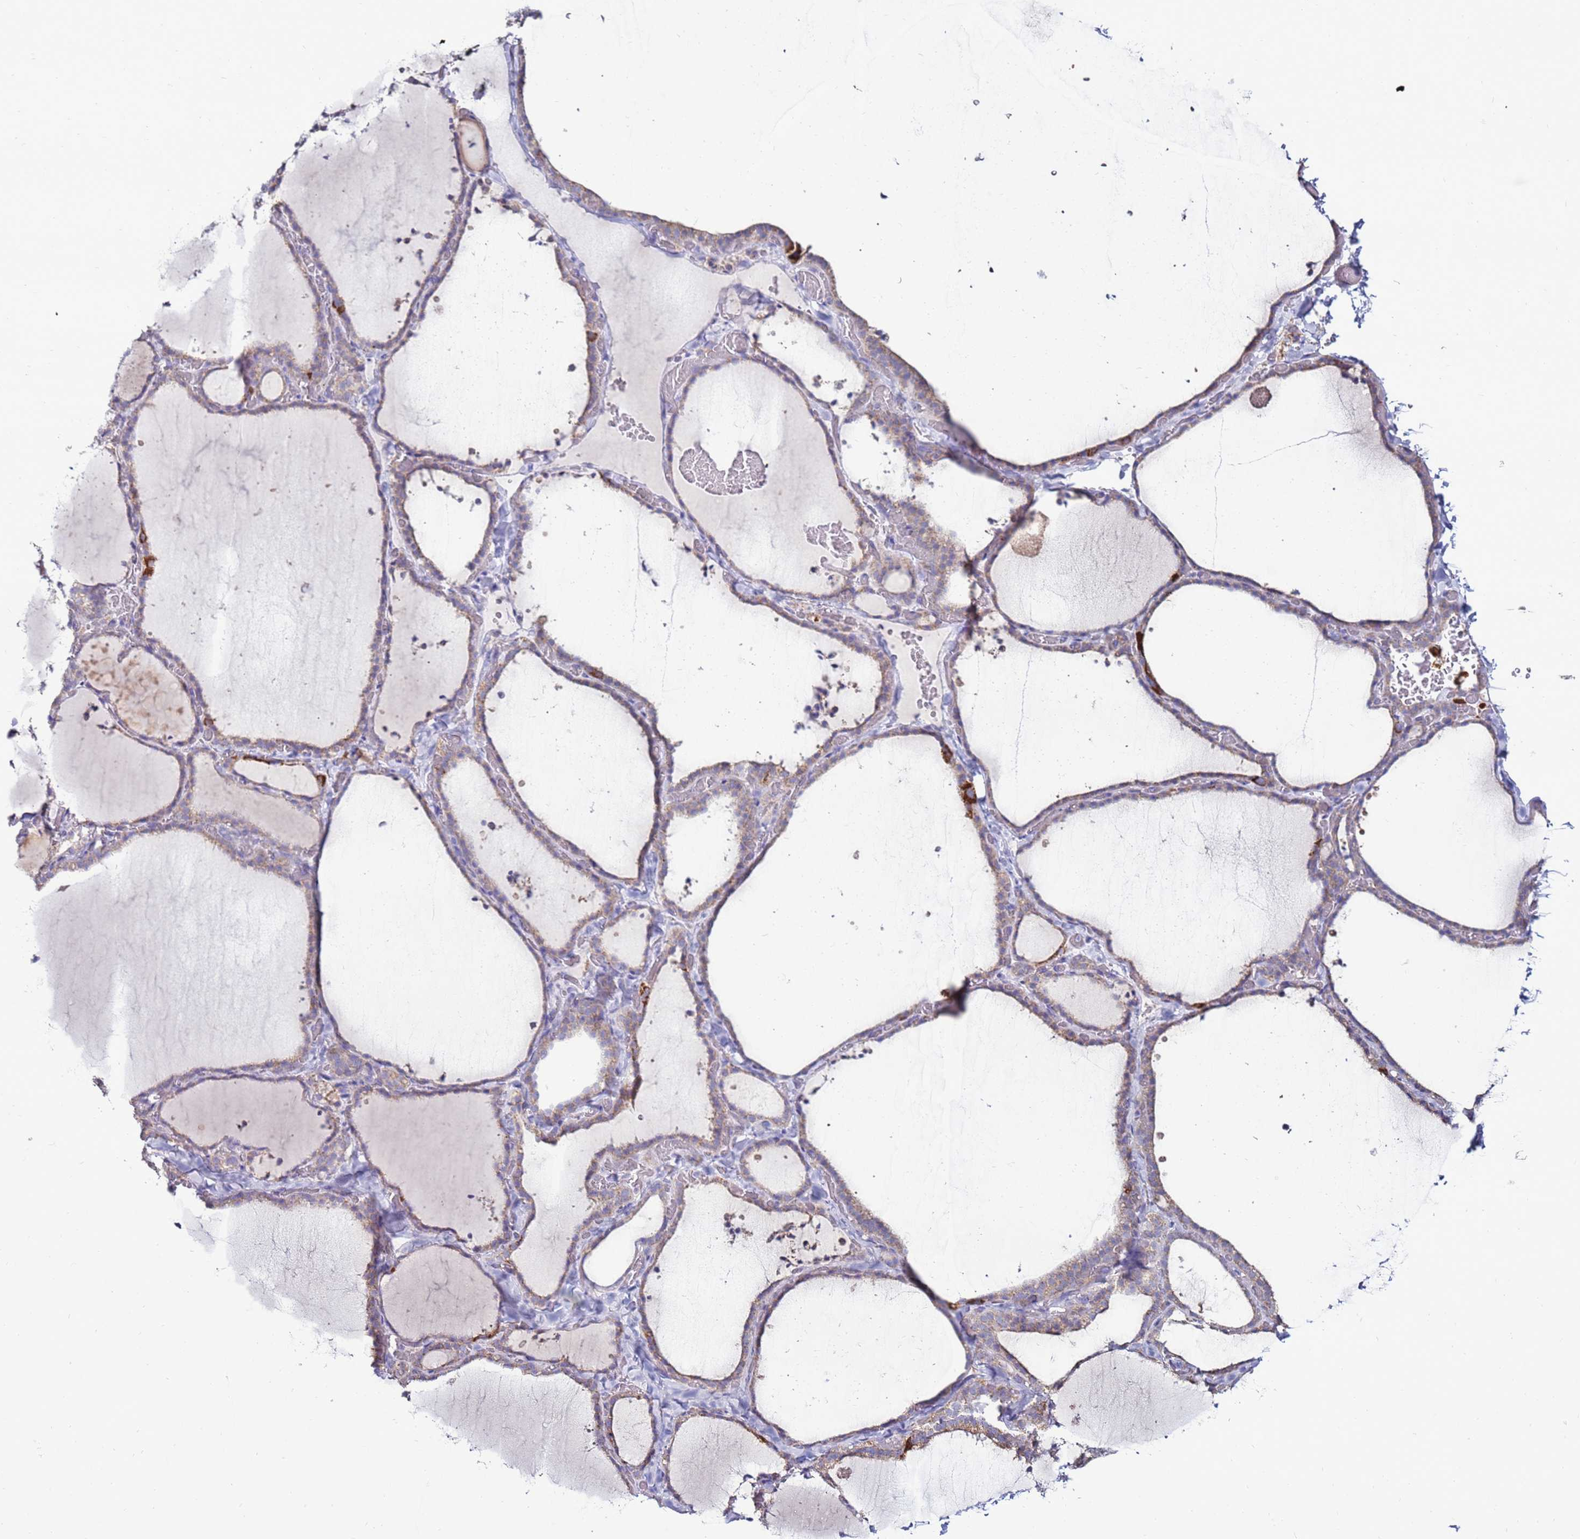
{"staining": {"intensity": "weak", "quantity": "25%-75%", "location": "cytoplasmic/membranous"}, "tissue": "thyroid gland", "cell_type": "Glandular cells", "image_type": "normal", "snomed": [{"axis": "morphology", "description": "Normal tissue, NOS"}, {"axis": "topography", "description": "Thyroid gland"}], "caption": "A low amount of weak cytoplasmic/membranous expression is seen in about 25%-75% of glandular cells in normal thyroid gland. (Brightfield microscopy of DAB IHC at high magnification).", "gene": "TRAPPC4", "patient": {"sex": "female", "age": 22}}